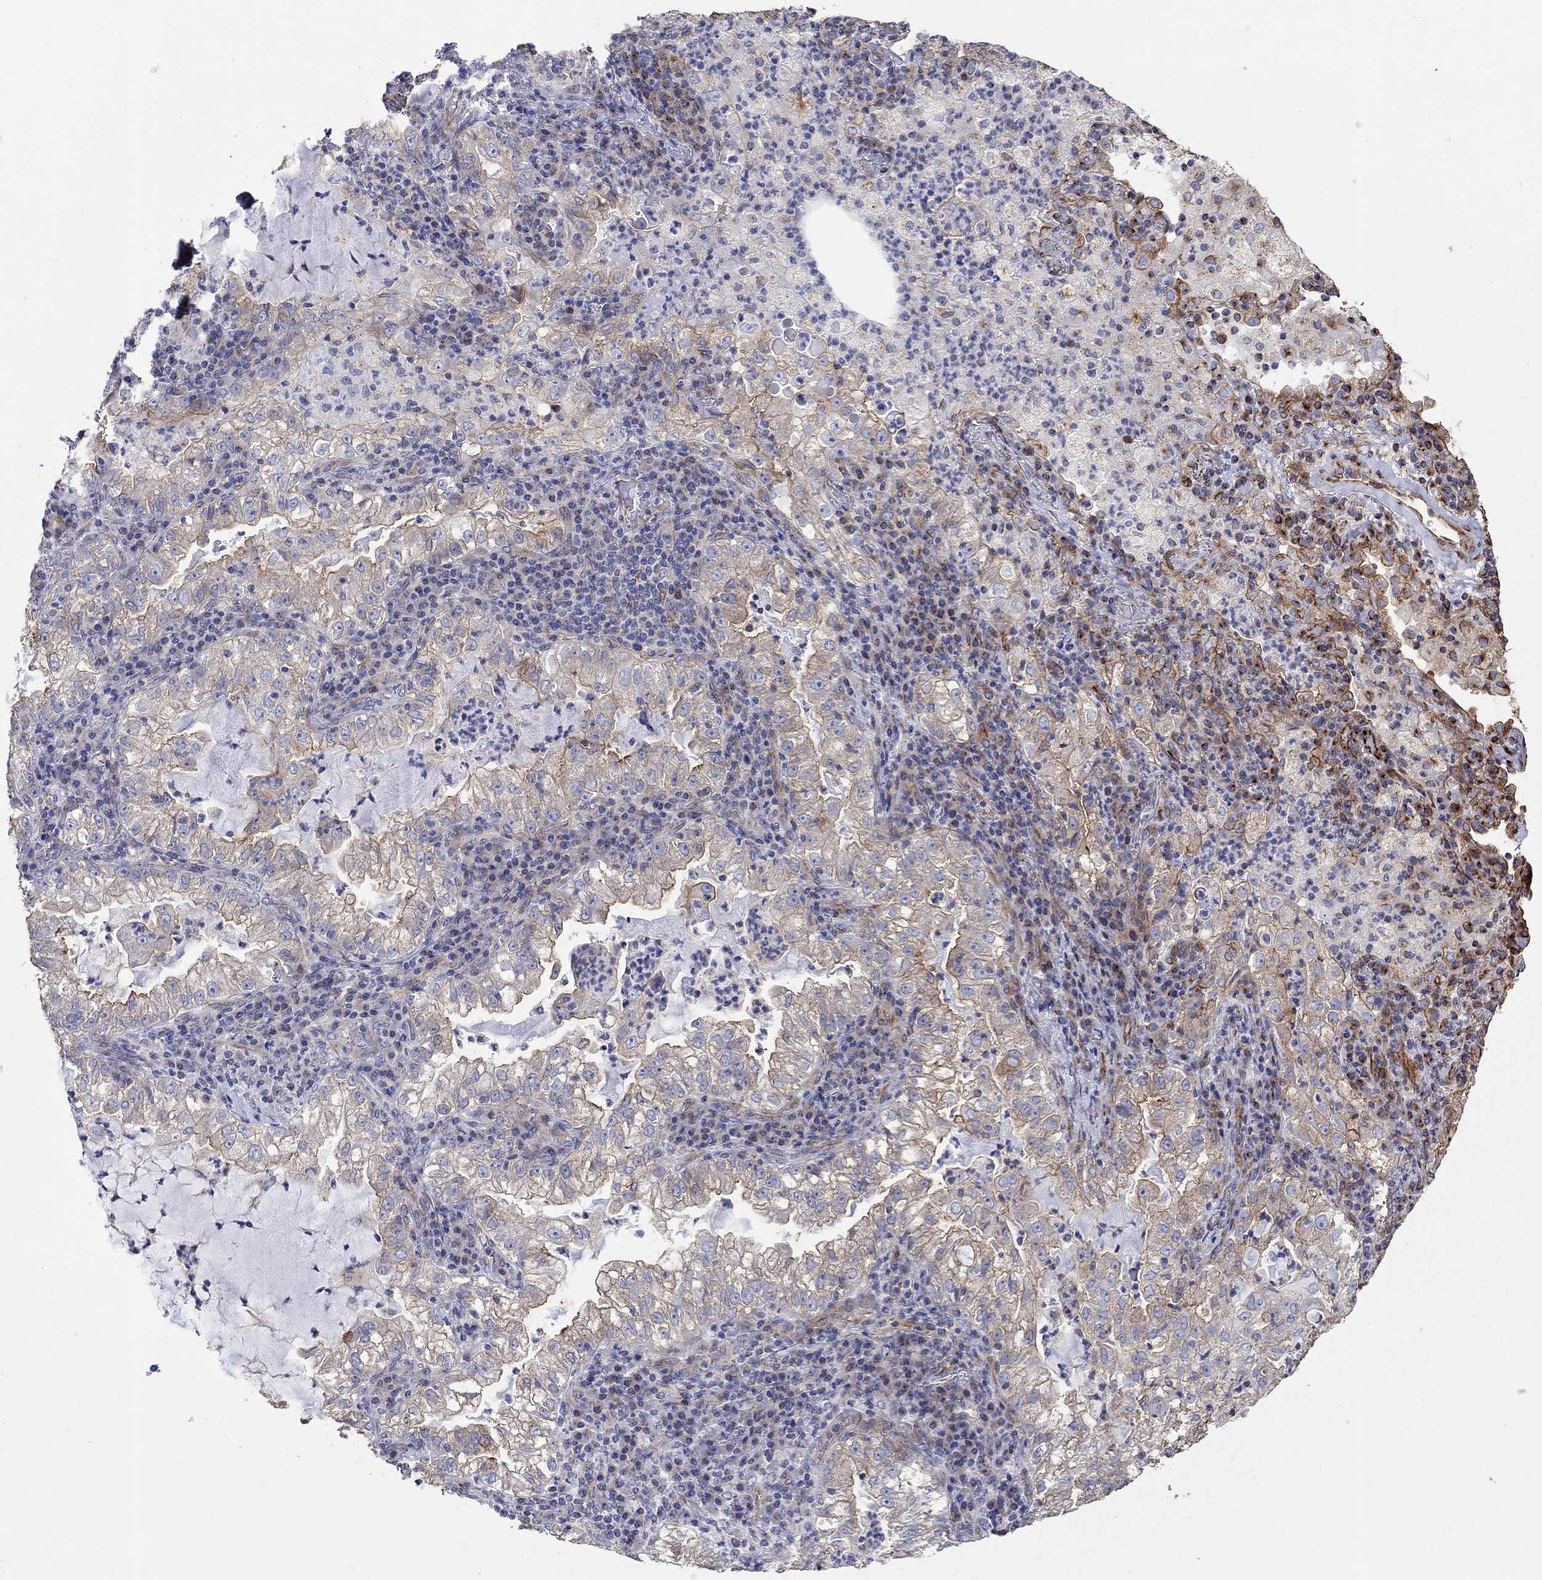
{"staining": {"intensity": "weak", "quantity": "25%-75%", "location": "cytoplasmic/membranous"}, "tissue": "lung cancer", "cell_type": "Tumor cells", "image_type": "cancer", "snomed": [{"axis": "morphology", "description": "Adenocarcinoma, NOS"}, {"axis": "topography", "description": "Lung"}], "caption": "The histopathology image exhibits a brown stain indicating the presence of a protein in the cytoplasmic/membranous of tumor cells in adenocarcinoma (lung). (DAB IHC with brightfield microscopy, high magnification).", "gene": "TPRN", "patient": {"sex": "female", "age": 73}}